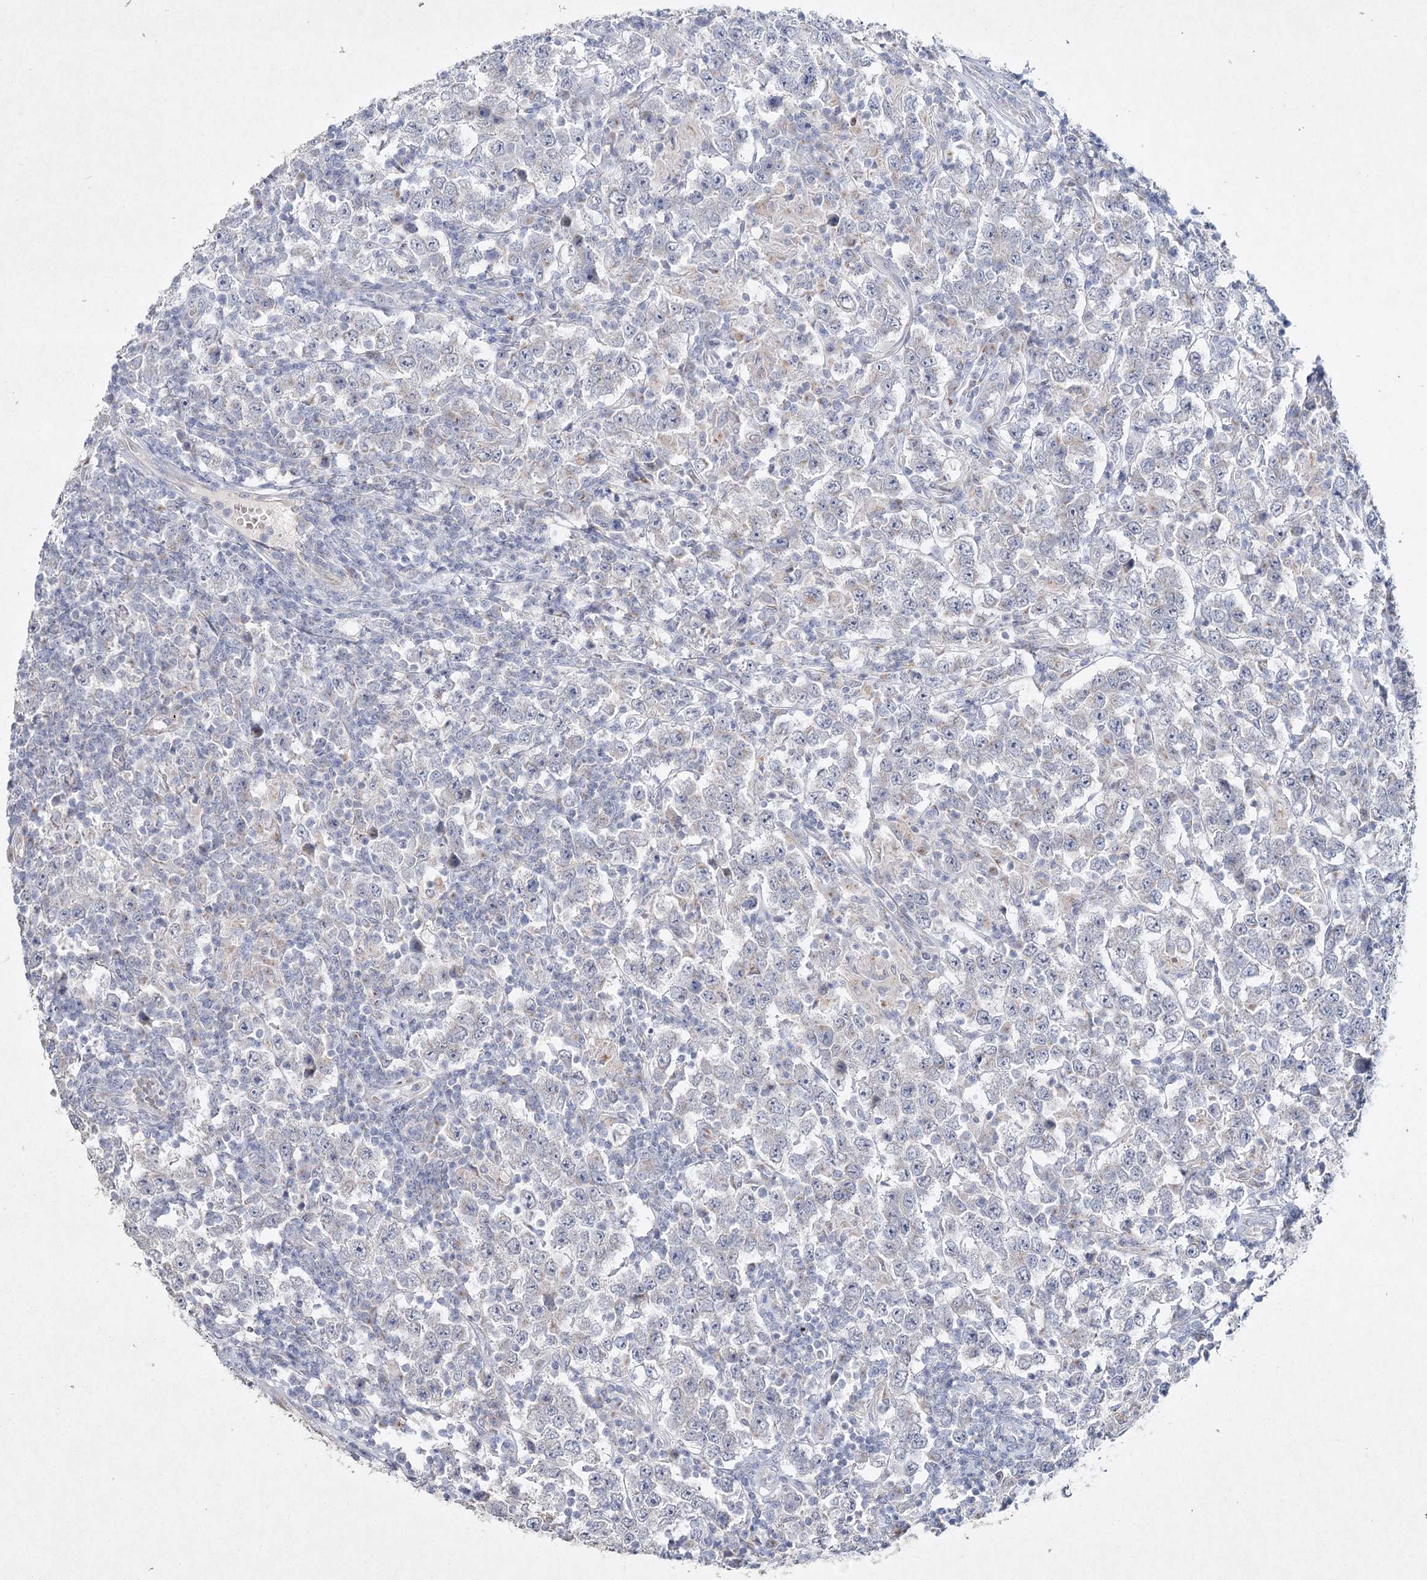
{"staining": {"intensity": "negative", "quantity": "none", "location": "none"}, "tissue": "testis cancer", "cell_type": "Tumor cells", "image_type": "cancer", "snomed": [{"axis": "morphology", "description": "Normal tissue, NOS"}, {"axis": "morphology", "description": "Urothelial carcinoma, High grade"}, {"axis": "morphology", "description": "Seminoma, NOS"}, {"axis": "morphology", "description": "Carcinoma, Embryonal, NOS"}, {"axis": "topography", "description": "Urinary bladder"}, {"axis": "topography", "description": "Testis"}], "caption": "This is a image of immunohistochemistry staining of urothelial carcinoma (high-grade) (testis), which shows no staining in tumor cells.", "gene": "RFX6", "patient": {"sex": "male", "age": 41}}